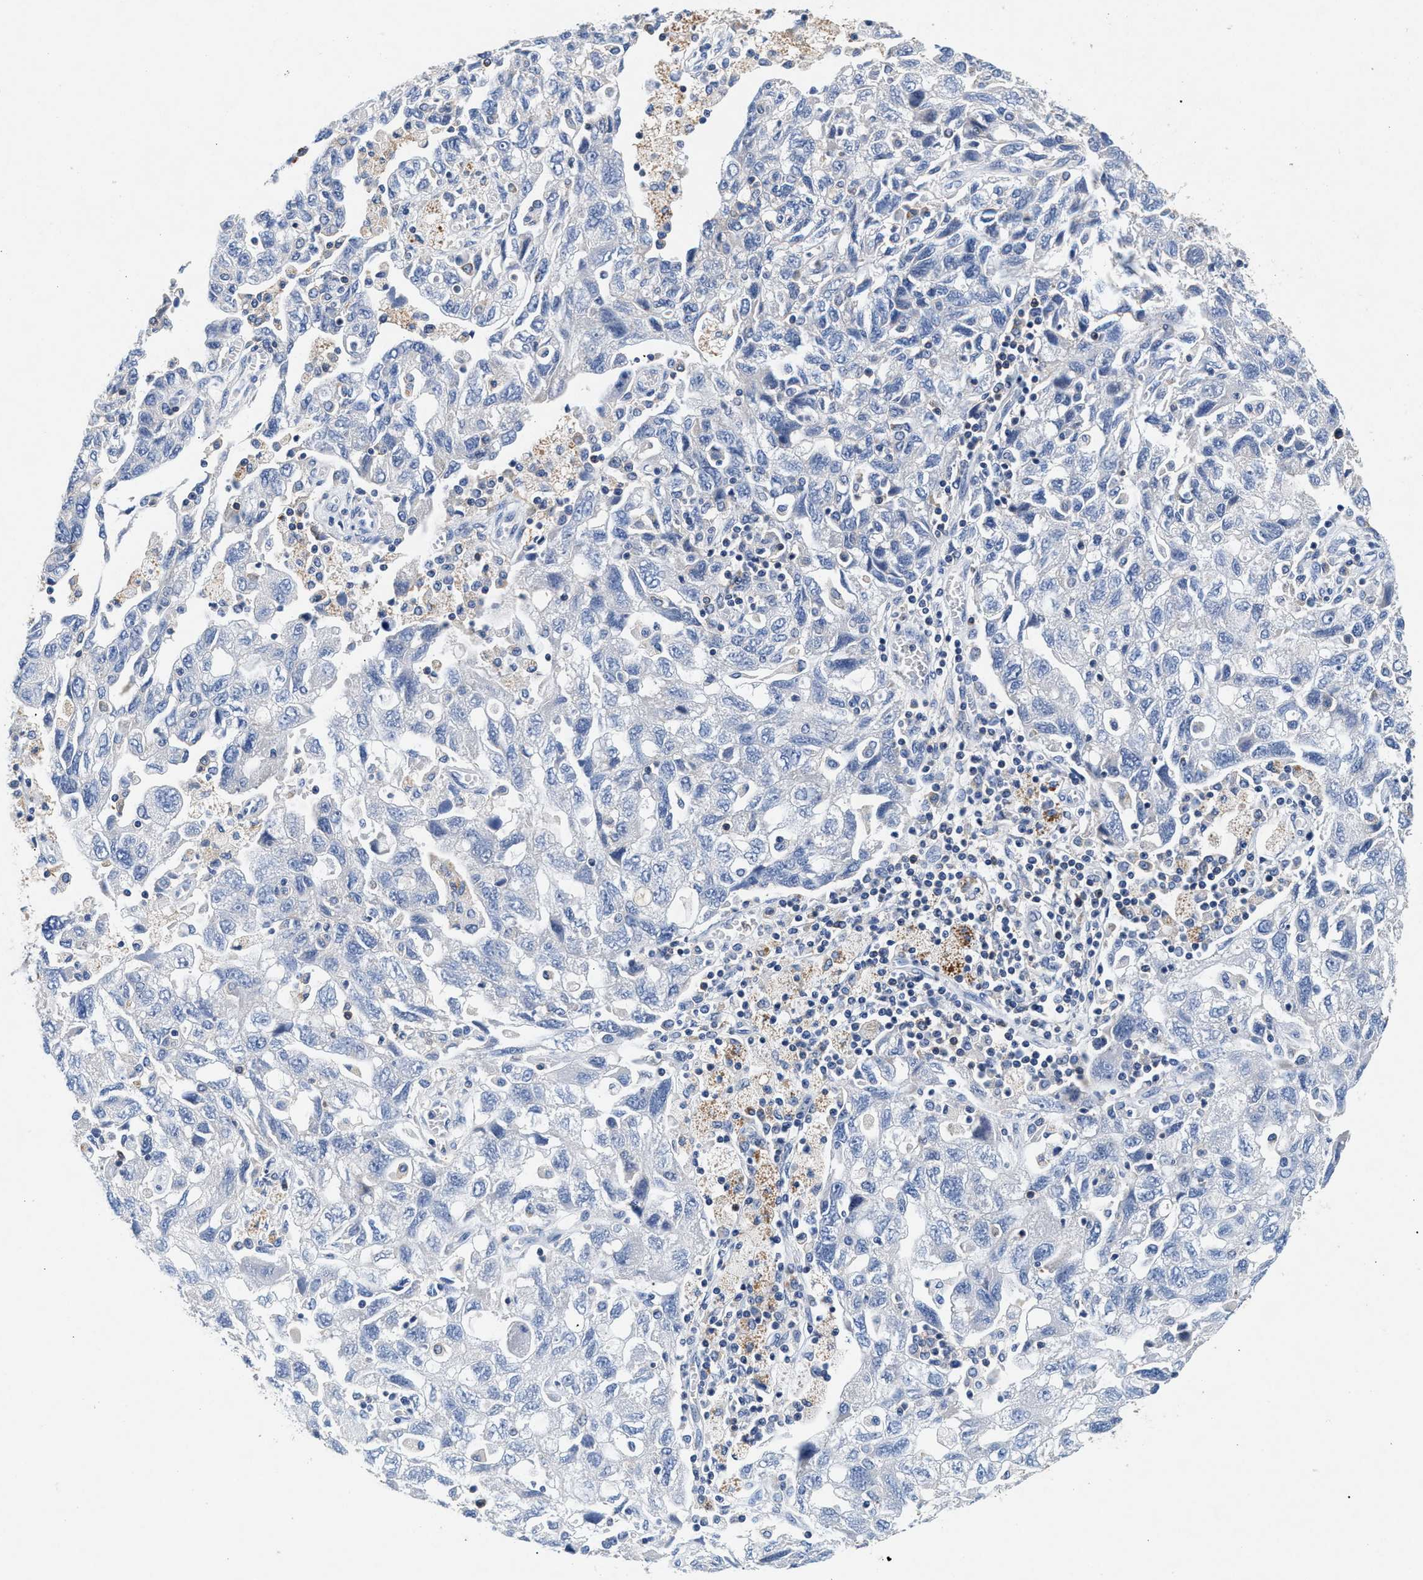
{"staining": {"intensity": "negative", "quantity": "none", "location": "none"}, "tissue": "ovarian cancer", "cell_type": "Tumor cells", "image_type": "cancer", "snomed": [{"axis": "morphology", "description": "Carcinoma, NOS"}, {"axis": "morphology", "description": "Cystadenocarcinoma, serous, NOS"}, {"axis": "topography", "description": "Ovary"}], "caption": "DAB (3,3'-diaminobenzidine) immunohistochemical staining of ovarian cancer (carcinoma) demonstrates no significant positivity in tumor cells. (DAB (3,3'-diaminobenzidine) immunohistochemistry visualized using brightfield microscopy, high magnification).", "gene": "GNAI3", "patient": {"sex": "female", "age": 69}}